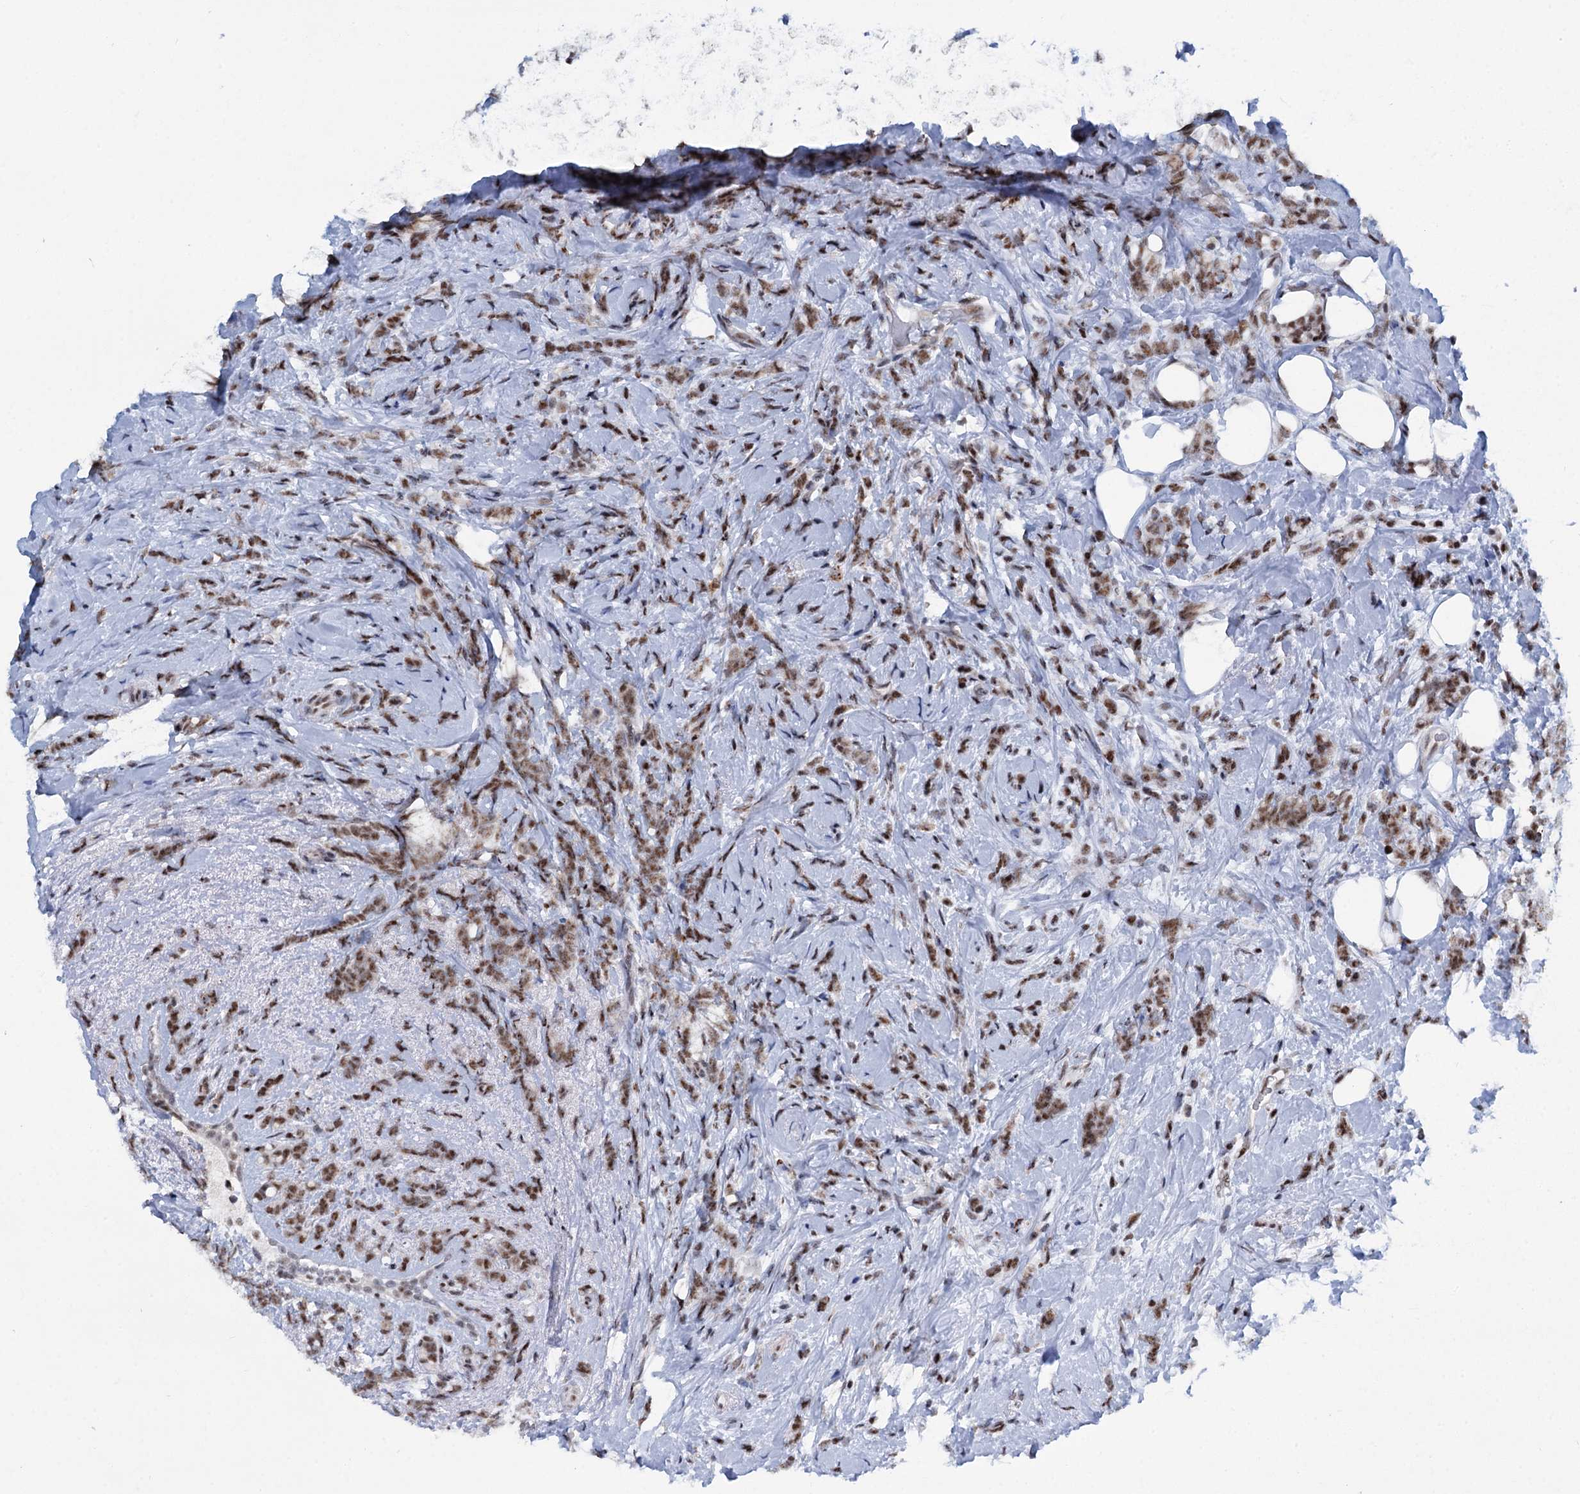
{"staining": {"intensity": "moderate", "quantity": ">75%", "location": "nuclear"}, "tissue": "breast cancer", "cell_type": "Tumor cells", "image_type": "cancer", "snomed": [{"axis": "morphology", "description": "Lobular carcinoma"}, {"axis": "topography", "description": "Breast"}], "caption": "Immunohistochemical staining of human breast cancer reveals medium levels of moderate nuclear protein expression in approximately >75% of tumor cells.", "gene": "SREK1", "patient": {"sex": "female", "age": 58}}